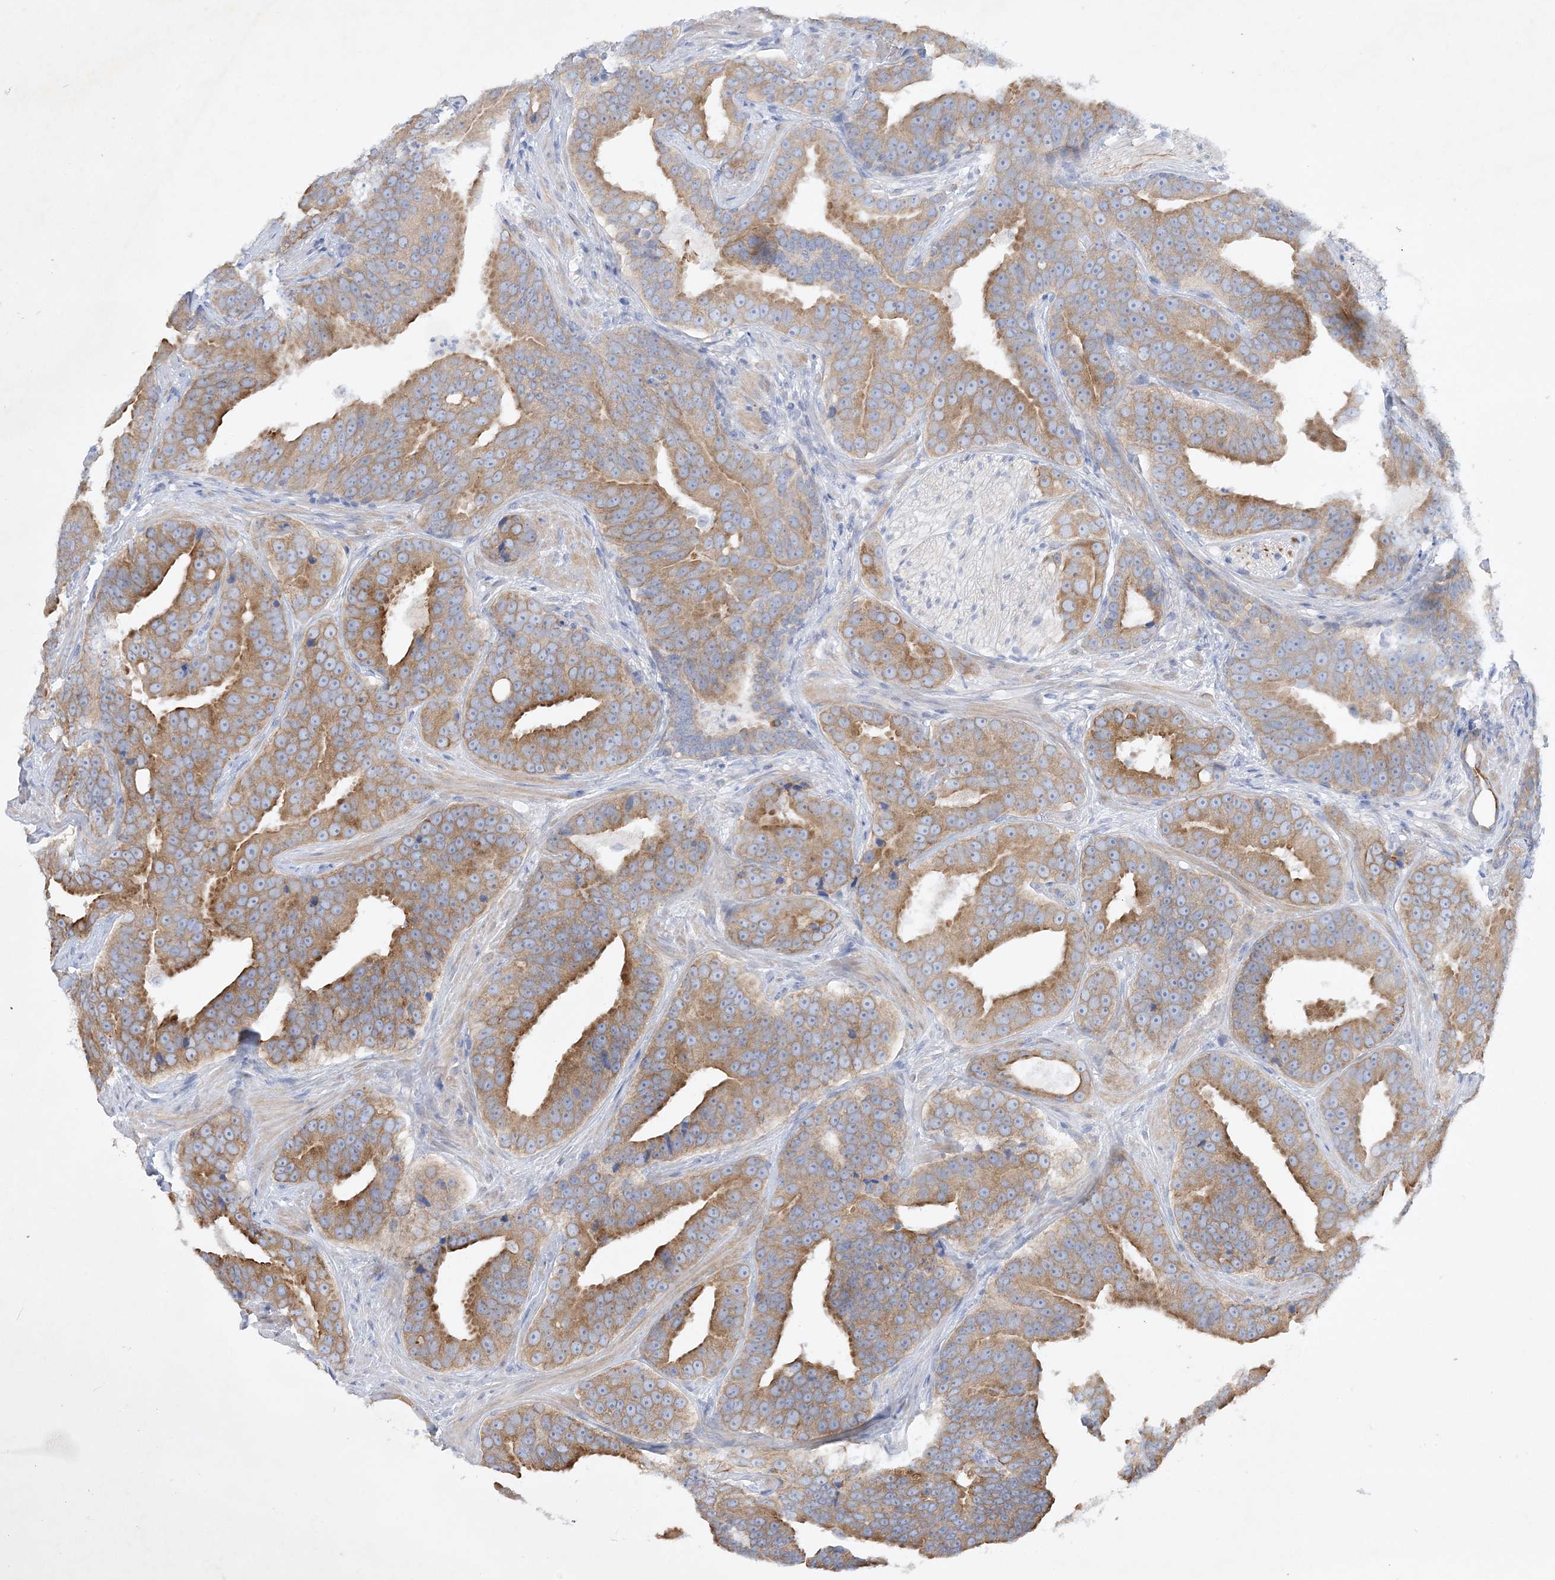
{"staining": {"intensity": "moderate", "quantity": ">75%", "location": "cytoplasmic/membranous"}, "tissue": "prostate cancer", "cell_type": "Tumor cells", "image_type": "cancer", "snomed": [{"axis": "morphology", "description": "Adenocarcinoma, Low grade"}, {"axis": "topography", "description": "Prostate"}], "caption": "Immunohistochemical staining of human prostate low-grade adenocarcinoma exhibits medium levels of moderate cytoplasmic/membranous positivity in about >75% of tumor cells. Nuclei are stained in blue.", "gene": "FARSB", "patient": {"sex": "male", "age": 59}}